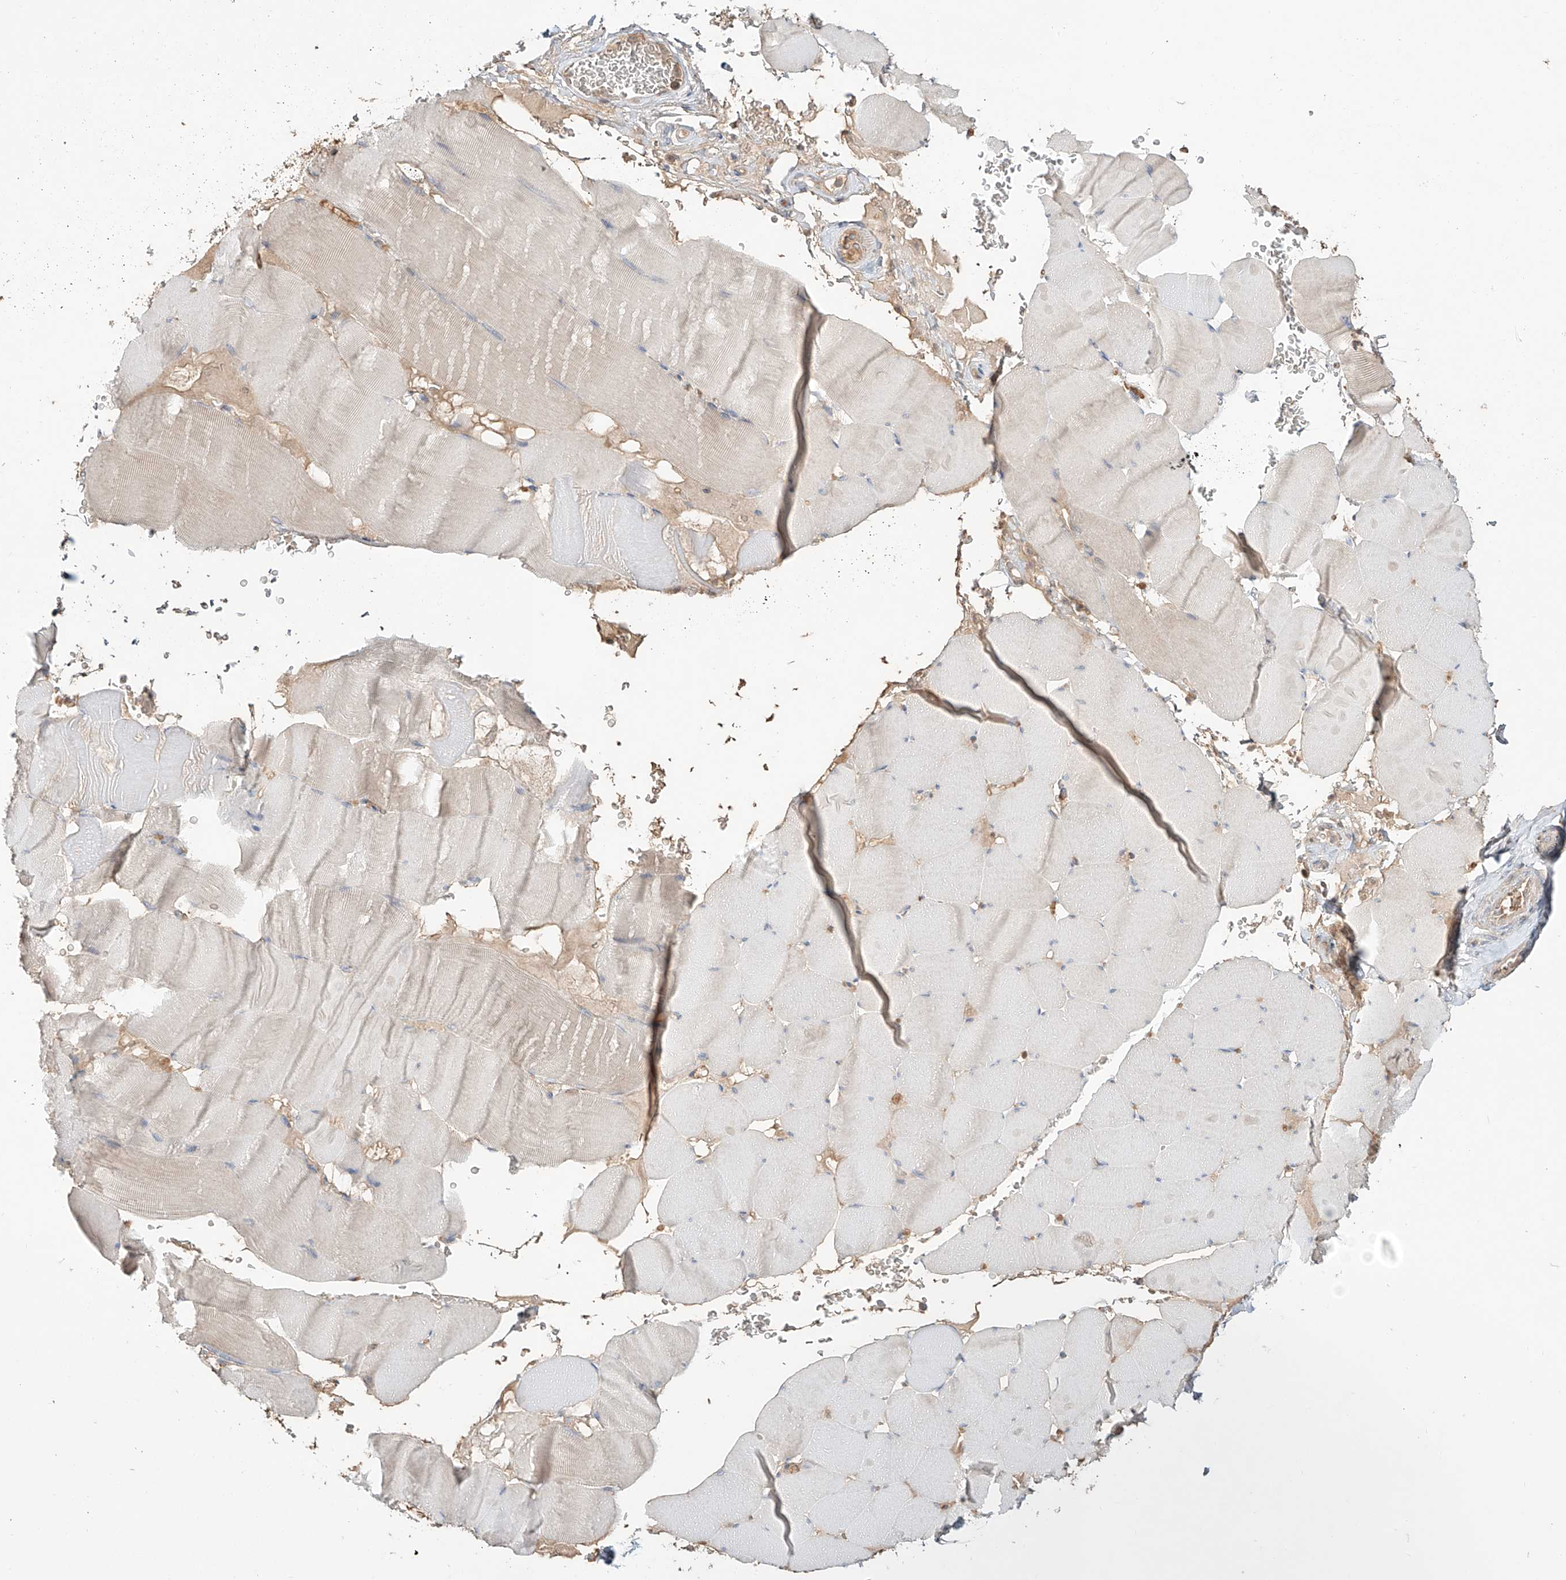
{"staining": {"intensity": "weak", "quantity": "25%-75%", "location": "cytoplasmic/membranous"}, "tissue": "skeletal muscle", "cell_type": "Myocytes", "image_type": "normal", "snomed": [{"axis": "morphology", "description": "Normal tissue, NOS"}, {"axis": "topography", "description": "Skeletal muscle"}], "caption": "Weak cytoplasmic/membranous positivity is present in about 25%-75% of myocytes in unremarkable skeletal muscle. The staining was performed using DAB to visualize the protein expression in brown, while the nuclei were stained in blue with hematoxylin (Magnification: 20x).", "gene": "ERO1A", "patient": {"sex": "male", "age": 62}}